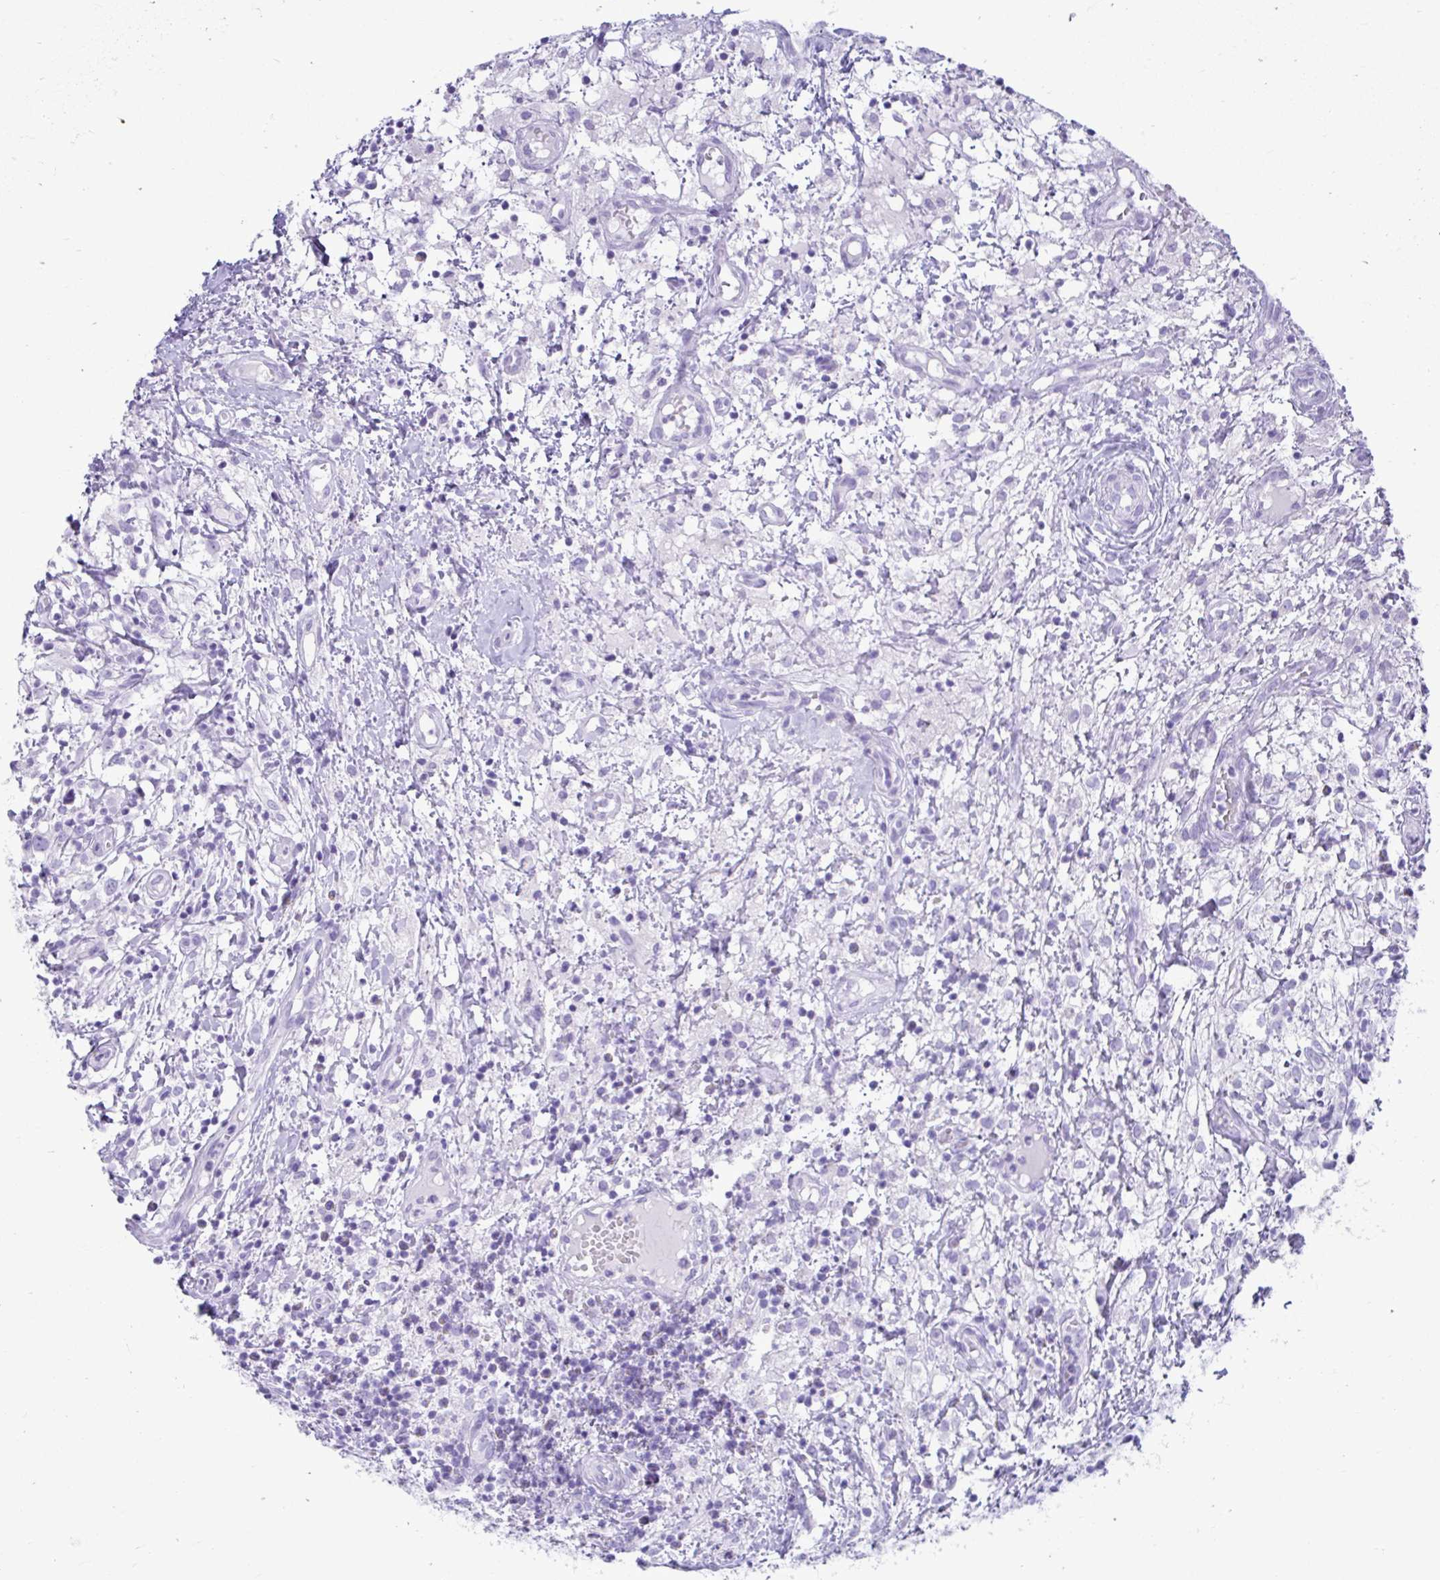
{"staining": {"intensity": "negative", "quantity": "none", "location": "none"}, "tissue": "lymphoma", "cell_type": "Tumor cells", "image_type": "cancer", "snomed": [{"axis": "morphology", "description": "Hodgkin's disease, NOS"}, {"axis": "topography", "description": "No Tissue"}], "caption": "A histopathology image of lymphoma stained for a protein displays no brown staining in tumor cells.", "gene": "PSCA", "patient": {"sex": "female", "age": 21}}